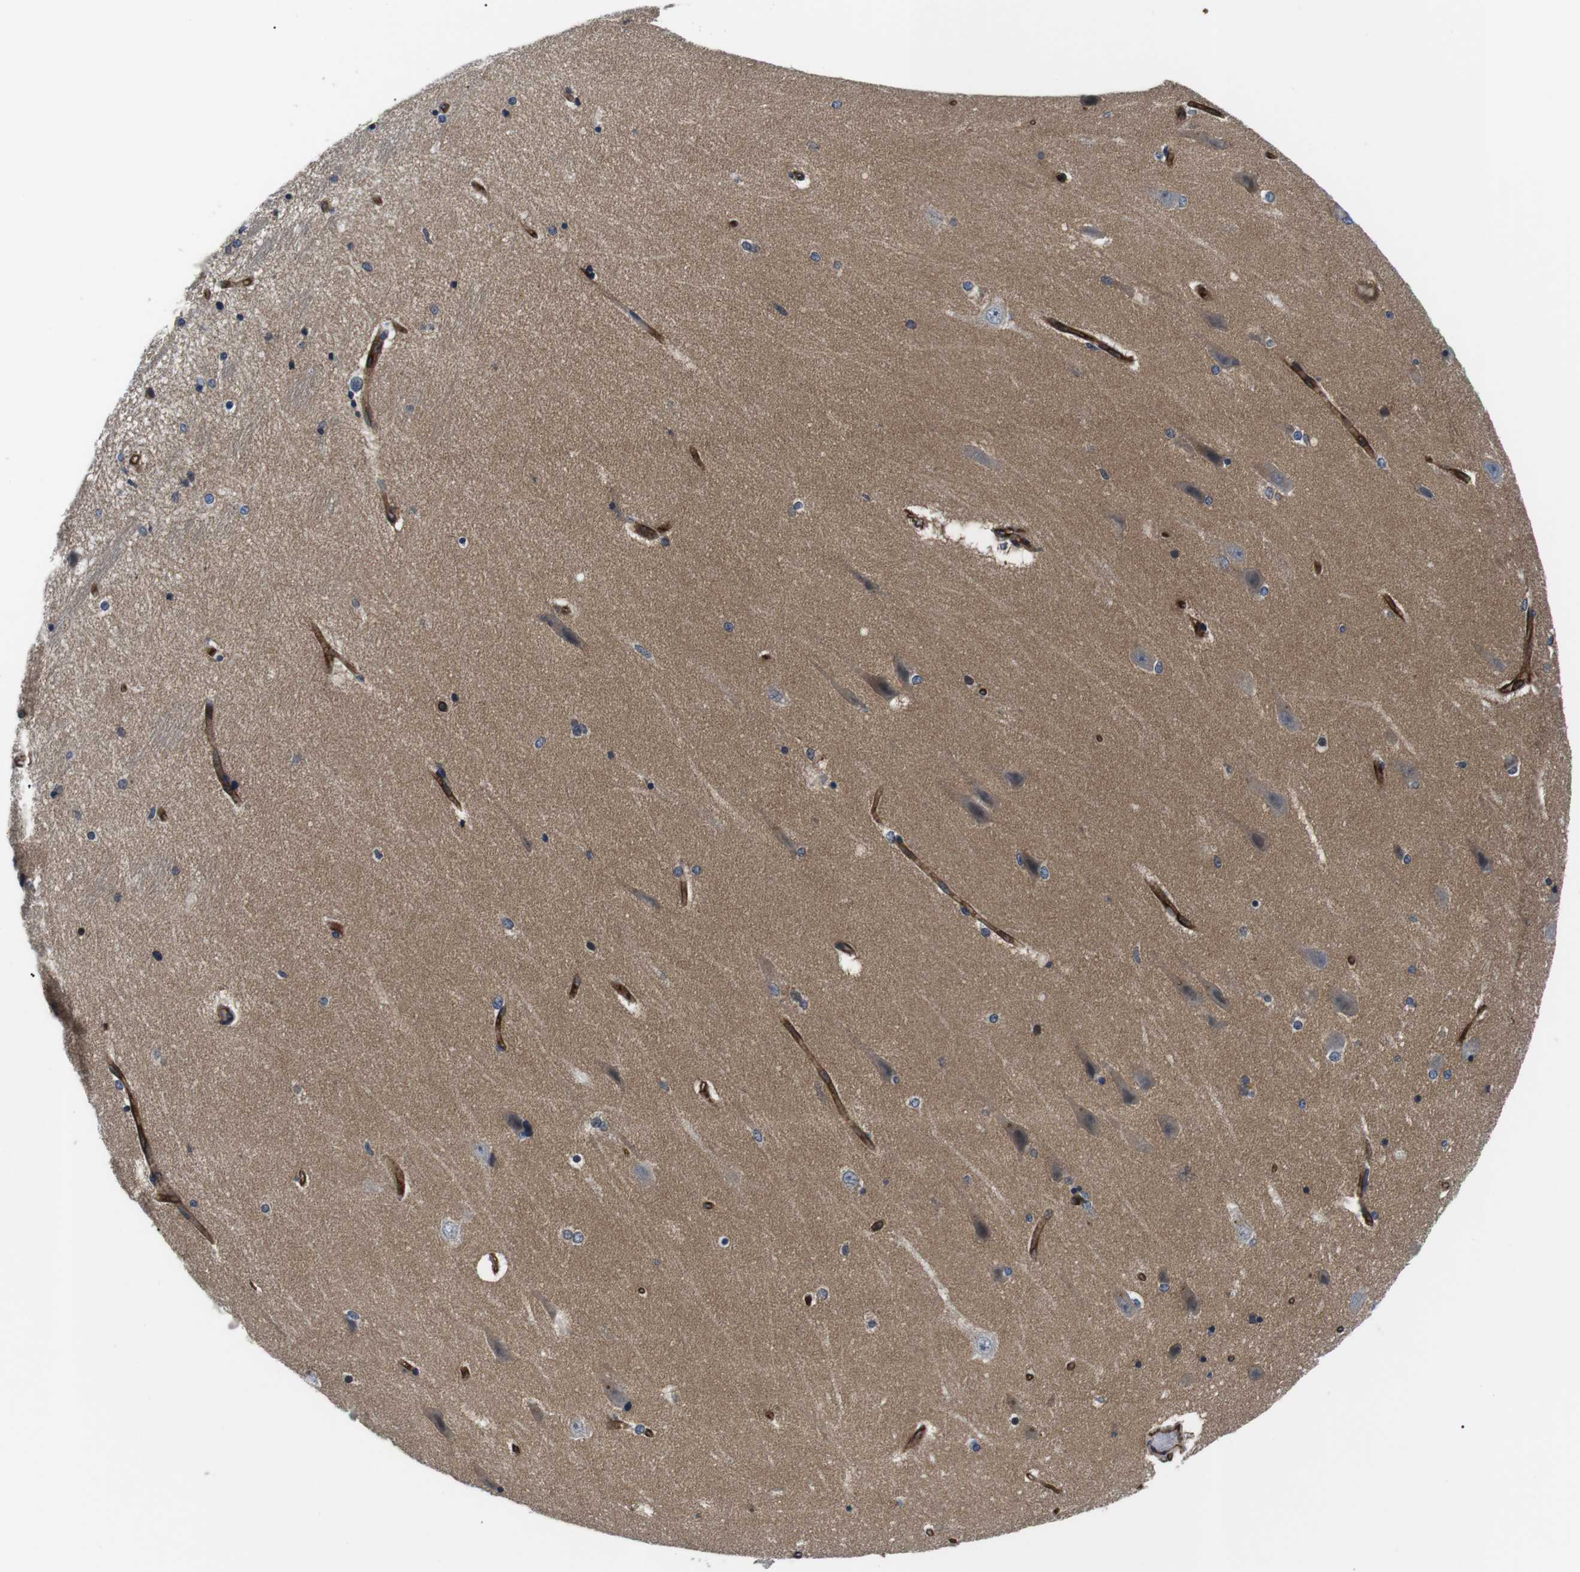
{"staining": {"intensity": "negative", "quantity": "none", "location": "none"}, "tissue": "hippocampus", "cell_type": "Glial cells", "image_type": "normal", "snomed": [{"axis": "morphology", "description": "Normal tissue, NOS"}, {"axis": "topography", "description": "Hippocampus"}], "caption": "DAB (3,3'-diaminobenzidine) immunohistochemical staining of benign hippocampus displays no significant staining in glial cells.", "gene": "SLC30A1", "patient": {"sex": "female", "age": 54}}